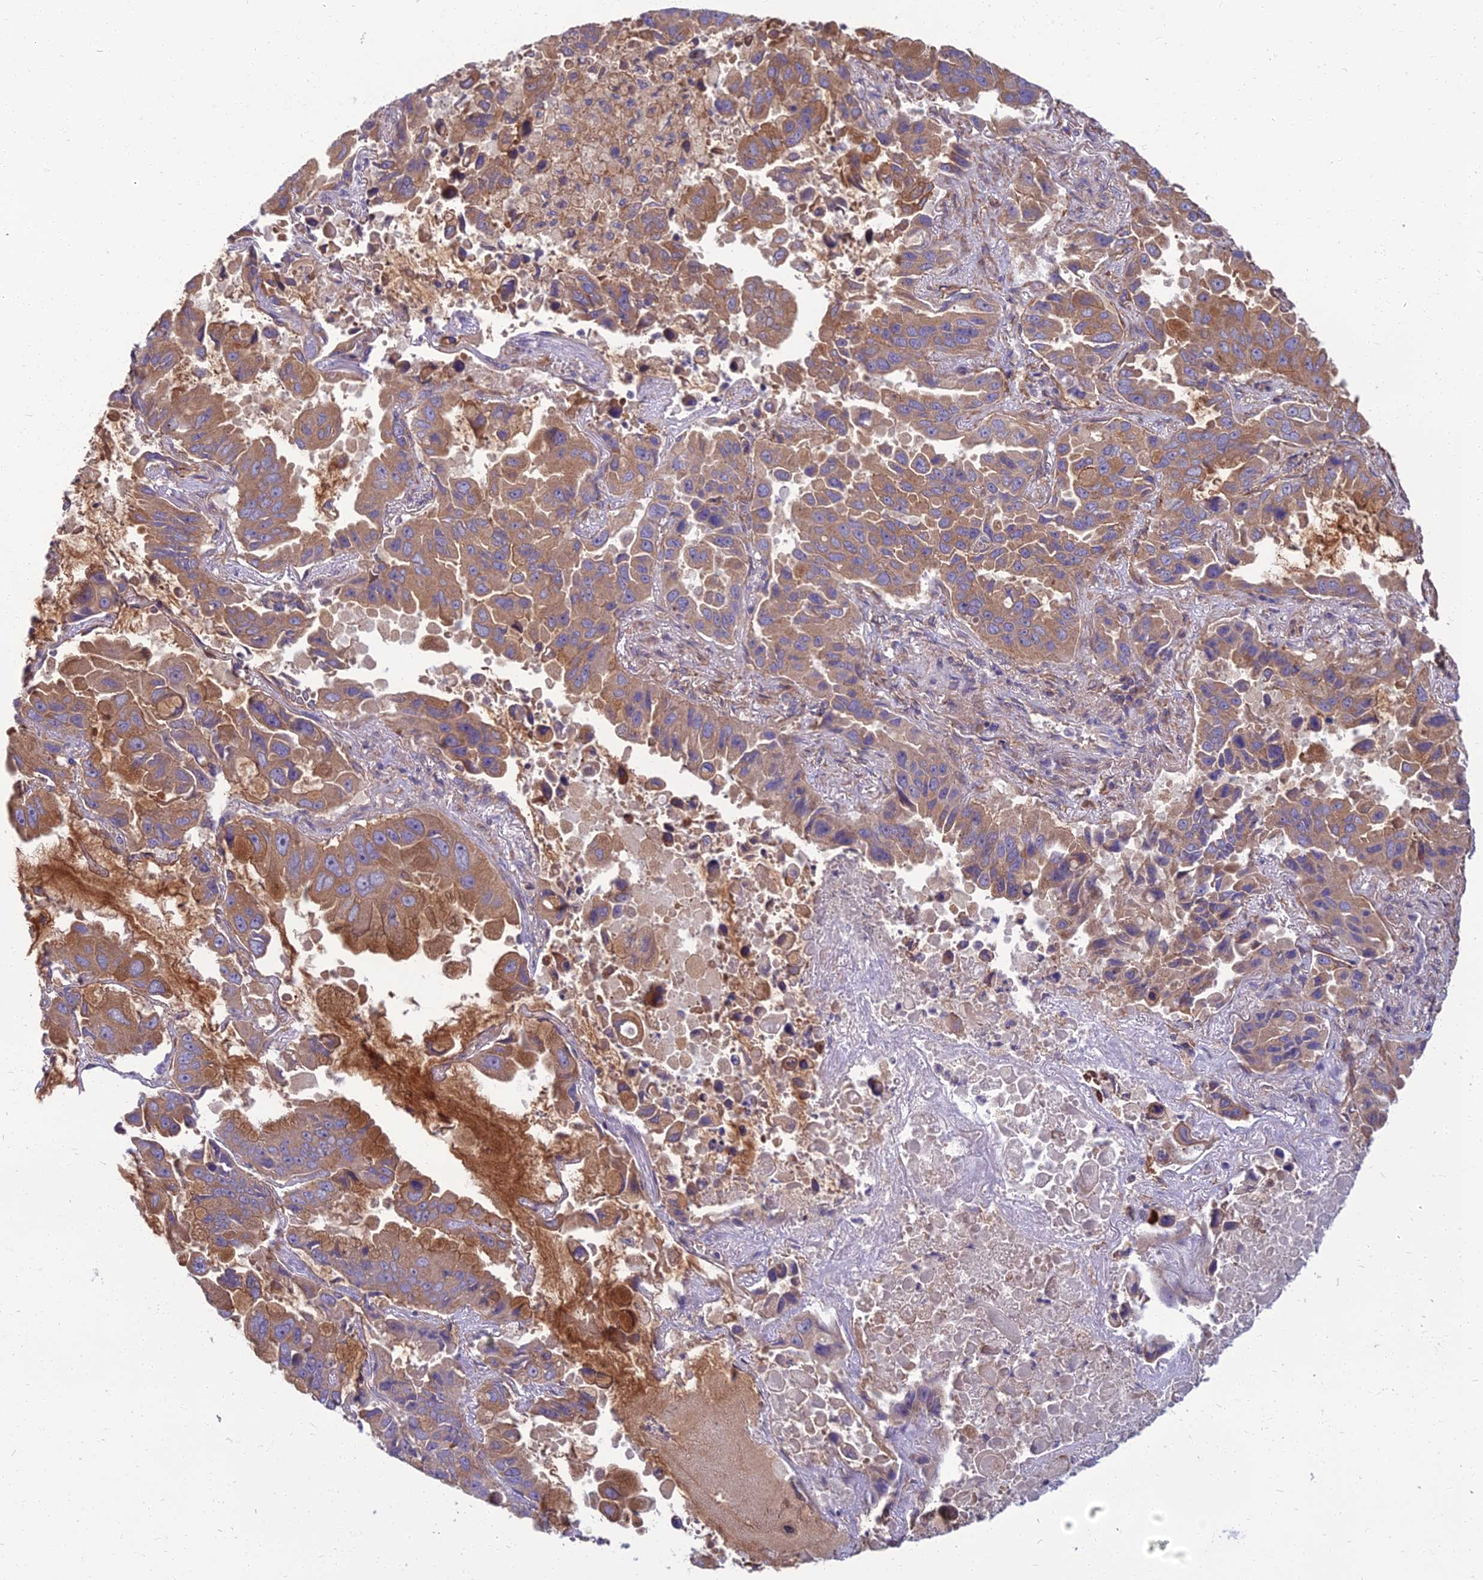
{"staining": {"intensity": "moderate", "quantity": ">75%", "location": "cytoplasmic/membranous"}, "tissue": "lung cancer", "cell_type": "Tumor cells", "image_type": "cancer", "snomed": [{"axis": "morphology", "description": "Adenocarcinoma, NOS"}, {"axis": "topography", "description": "Lung"}], "caption": "A micrograph of lung cancer stained for a protein demonstrates moderate cytoplasmic/membranous brown staining in tumor cells.", "gene": "WDR24", "patient": {"sex": "male", "age": 64}}